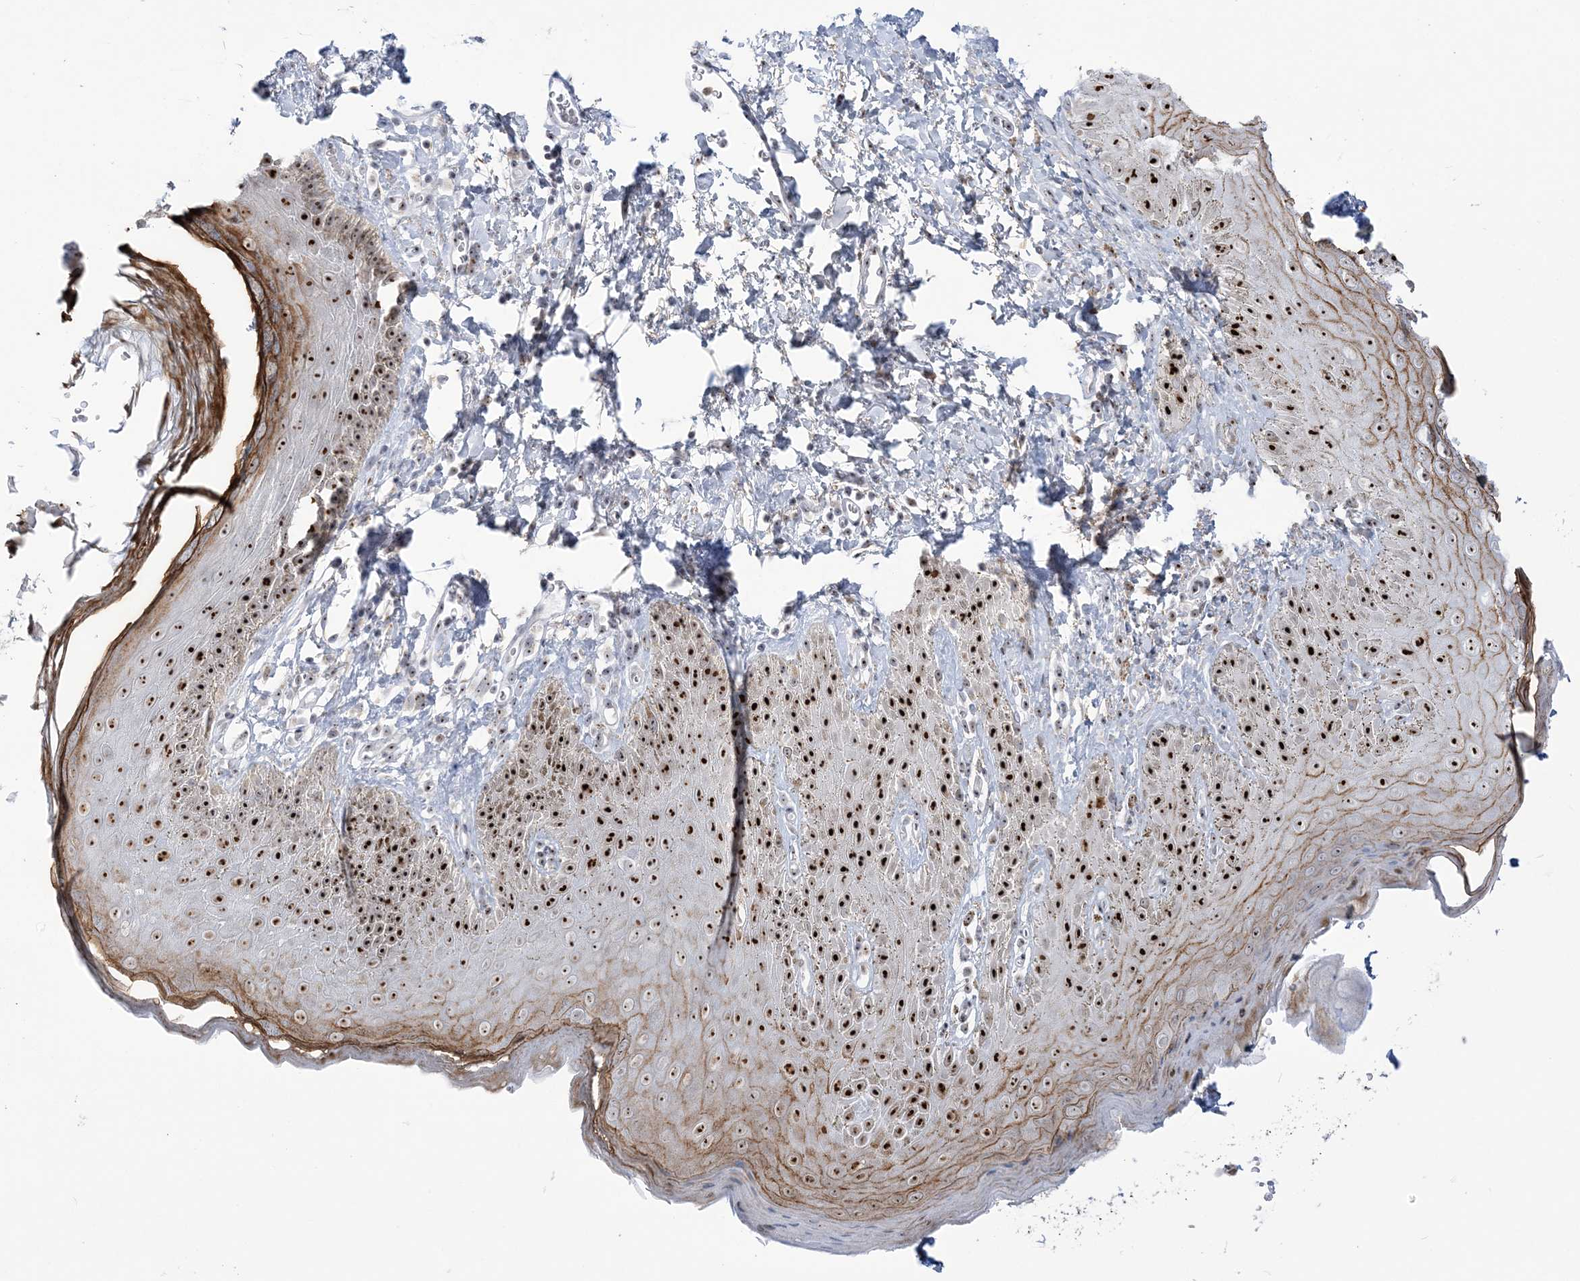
{"staining": {"intensity": "strong", "quantity": ">75%", "location": "cytoplasmic/membranous,nuclear"}, "tissue": "skin", "cell_type": "Epidermal cells", "image_type": "normal", "snomed": [{"axis": "morphology", "description": "Normal tissue, NOS"}, {"axis": "topography", "description": "Anal"}], "caption": "This is a micrograph of immunohistochemistry staining of unremarkable skin, which shows strong positivity in the cytoplasmic/membranous,nuclear of epidermal cells.", "gene": "DDX21", "patient": {"sex": "male", "age": 44}}